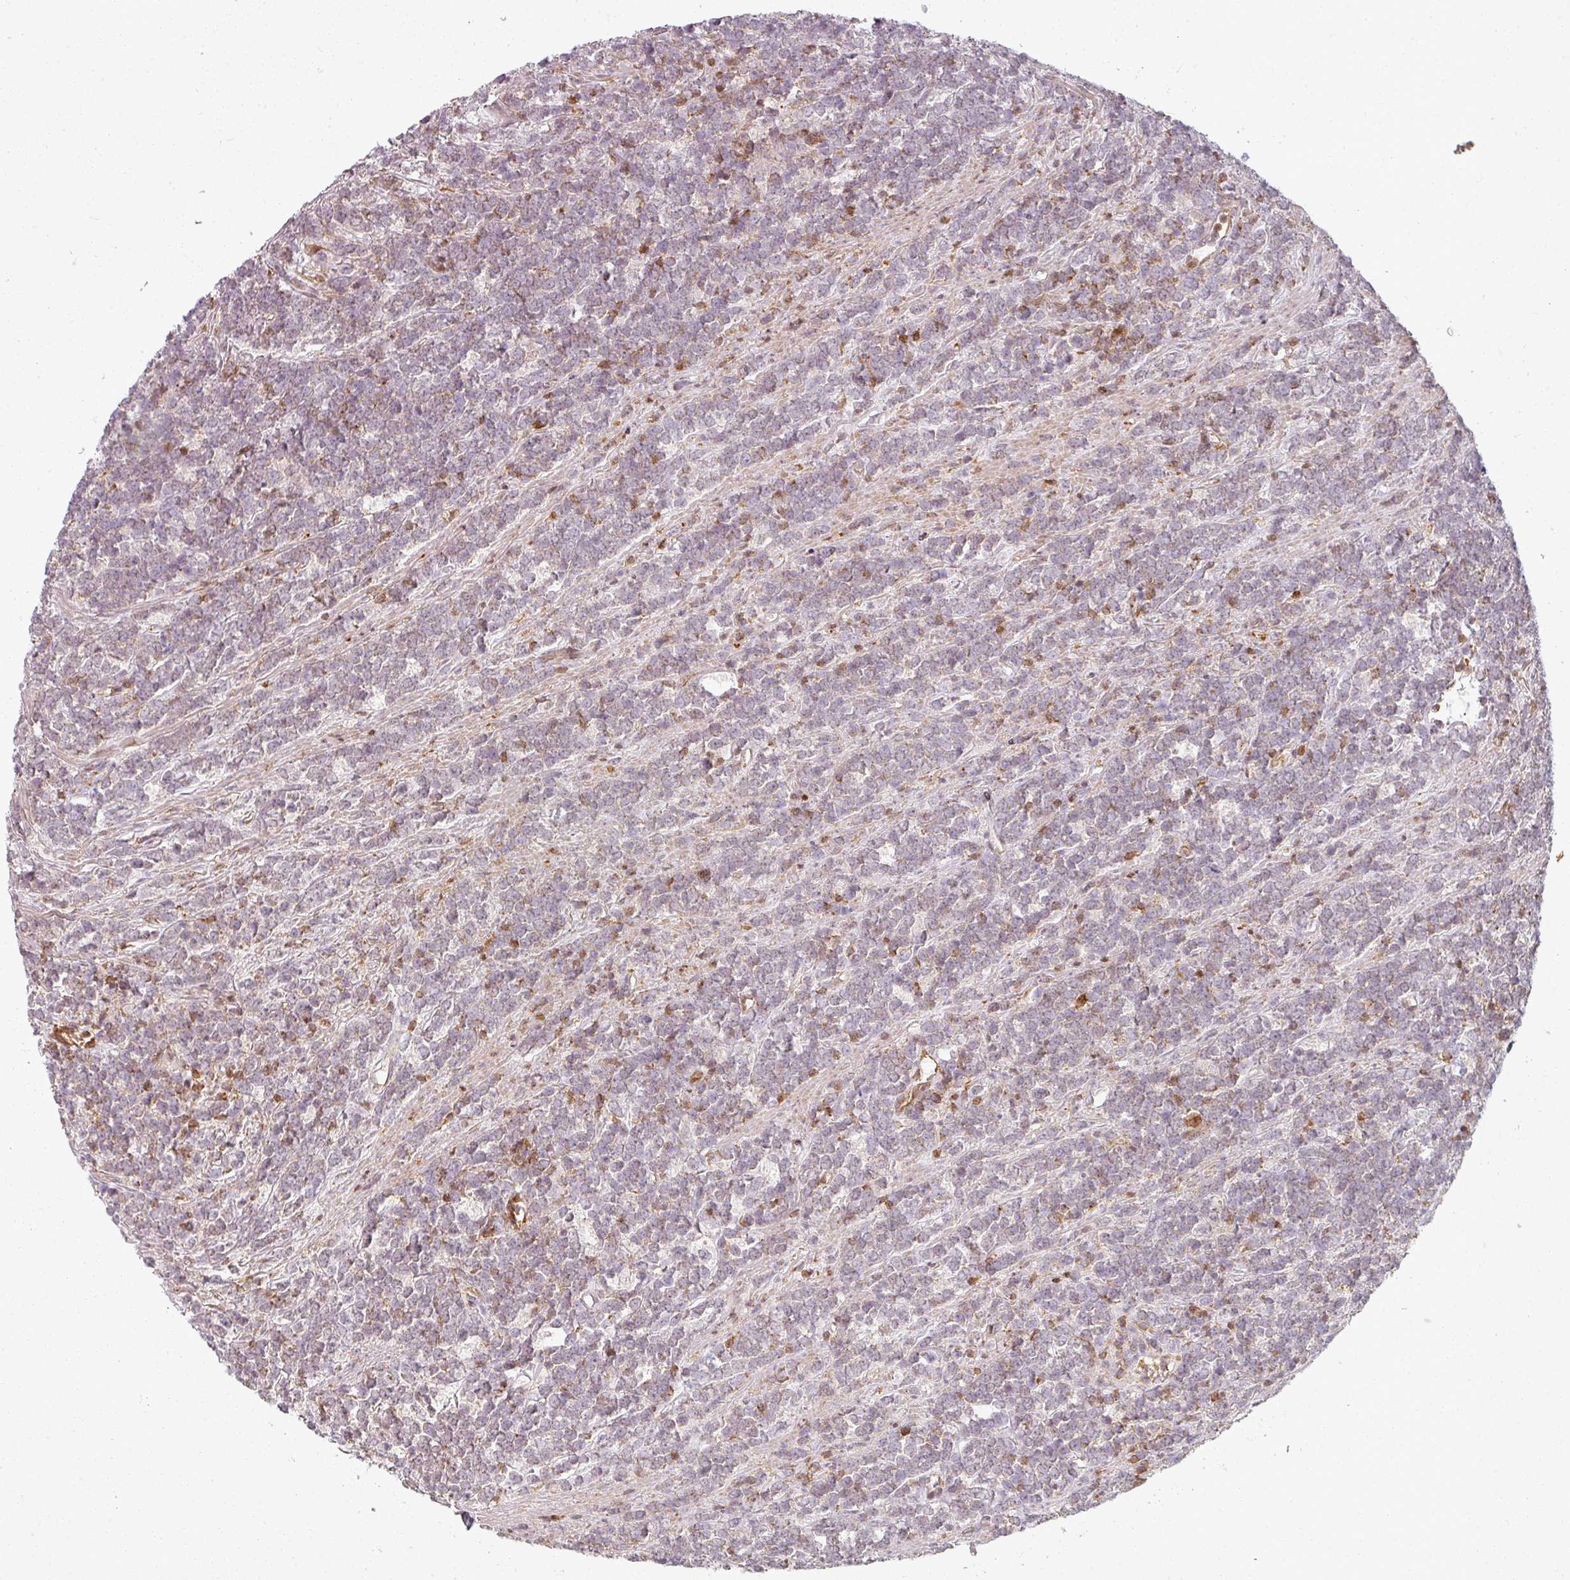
{"staining": {"intensity": "weak", "quantity": "<25%", "location": "cytoplasmic/membranous"}, "tissue": "lymphoma", "cell_type": "Tumor cells", "image_type": "cancer", "snomed": [{"axis": "morphology", "description": "Malignant lymphoma, non-Hodgkin's type, High grade"}, {"axis": "topography", "description": "Small intestine"}, {"axis": "topography", "description": "Colon"}], "caption": "Human malignant lymphoma, non-Hodgkin's type (high-grade) stained for a protein using immunohistochemistry (IHC) demonstrates no expression in tumor cells.", "gene": "CLIC1", "patient": {"sex": "male", "age": 8}}